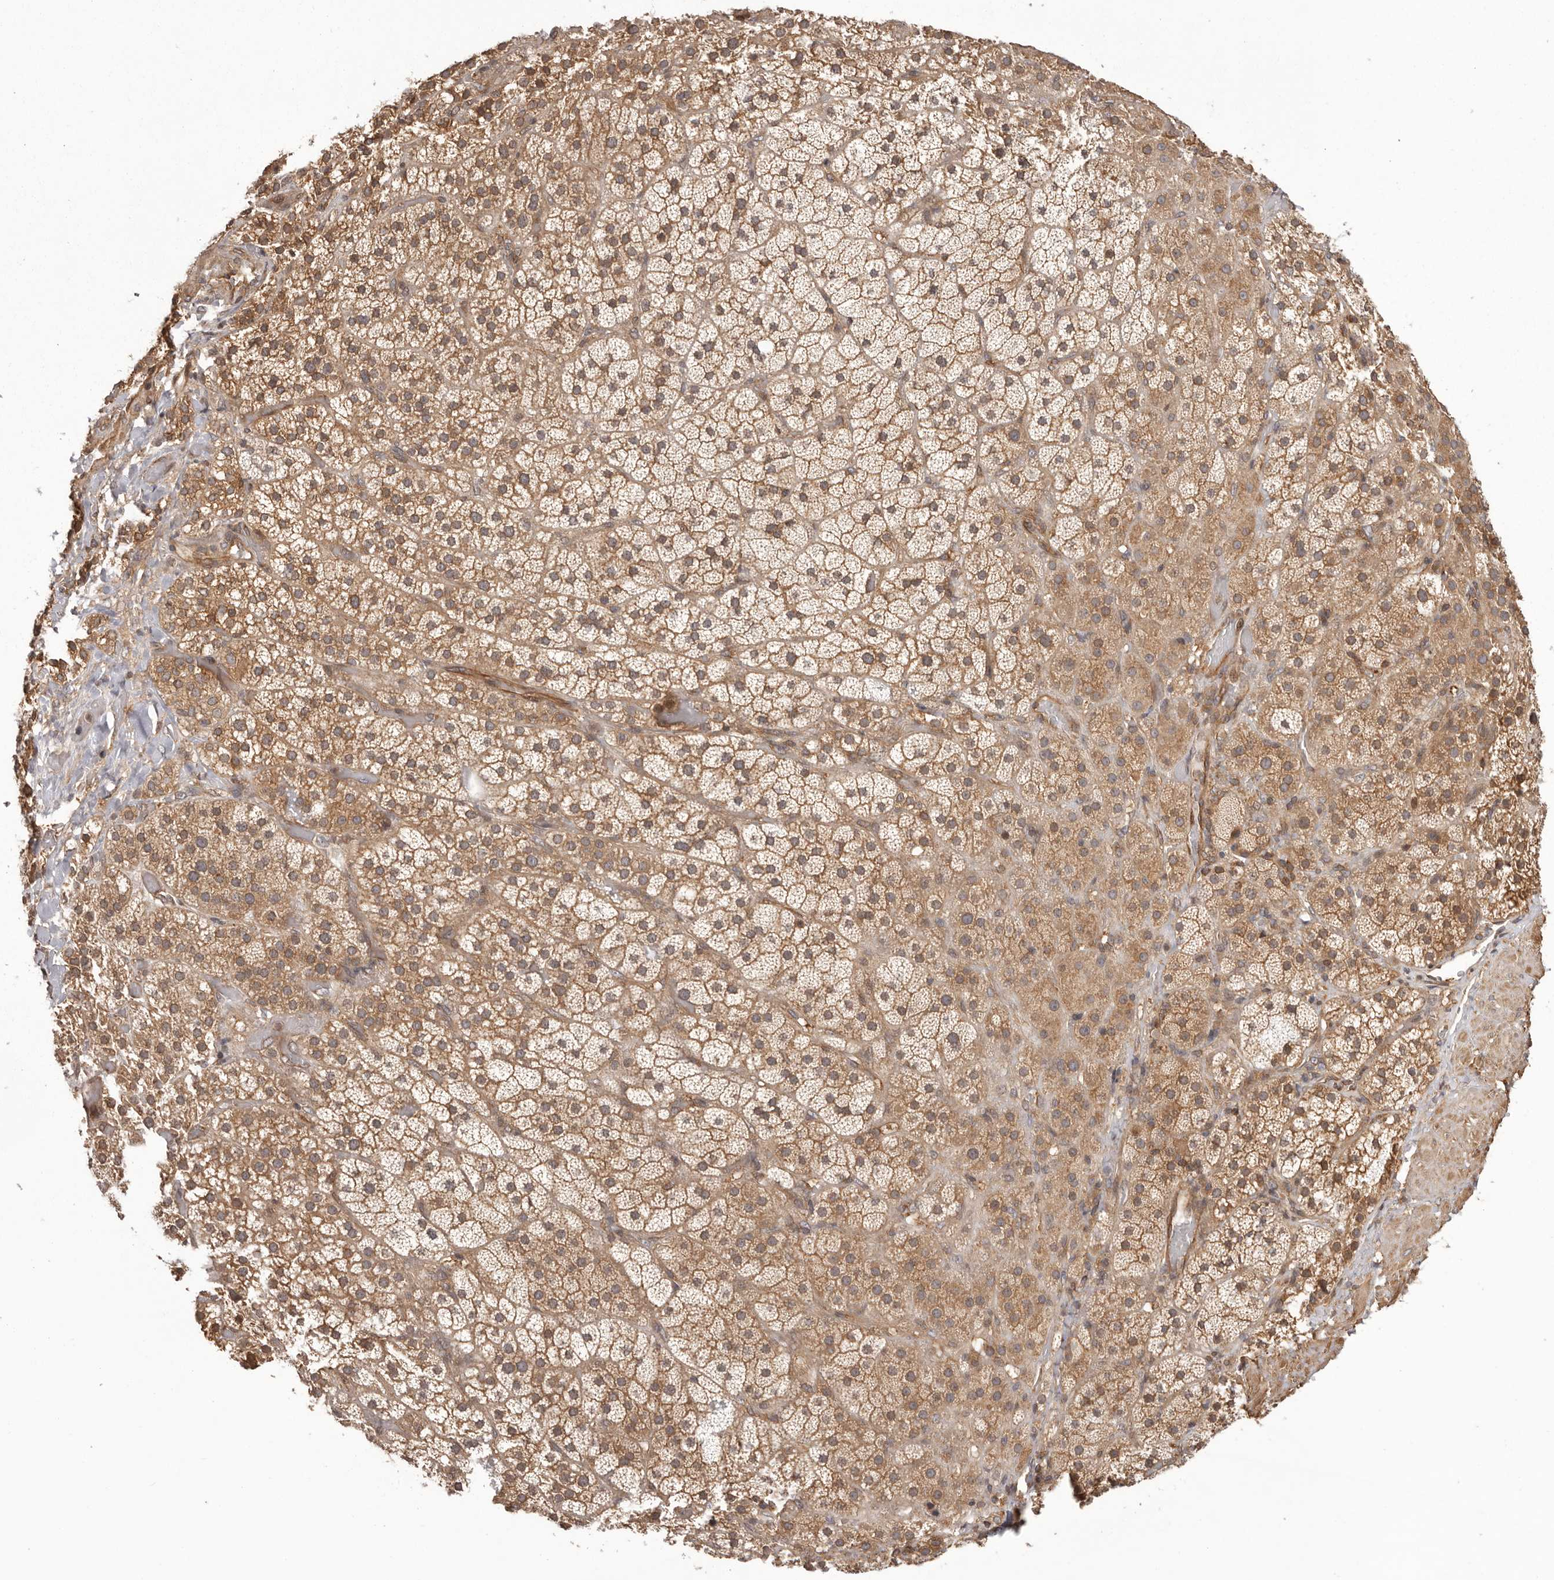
{"staining": {"intensity": "moderate", "quantity": ">75%", "location": "cytoplasmic/membranous"}, "tissue": "adrenal gland", "cell_type": "Glandular cells", "image_type": "normal", "snomed": [{"axis": "morphology", "description": "Normal tissue, NOS"}, {"axis": "topography", "description": "Adrenal gland"}], "caption": "The immunohistochemical stain shows moderate cytoplasmic/membranous expression in glandular cells of unremarkable adrenal gland. (DAB = brown stain, brightfield microscopy at high magnification).", "gene": "NFKBIA", "patient": {"sex": "male", "age": 57}}